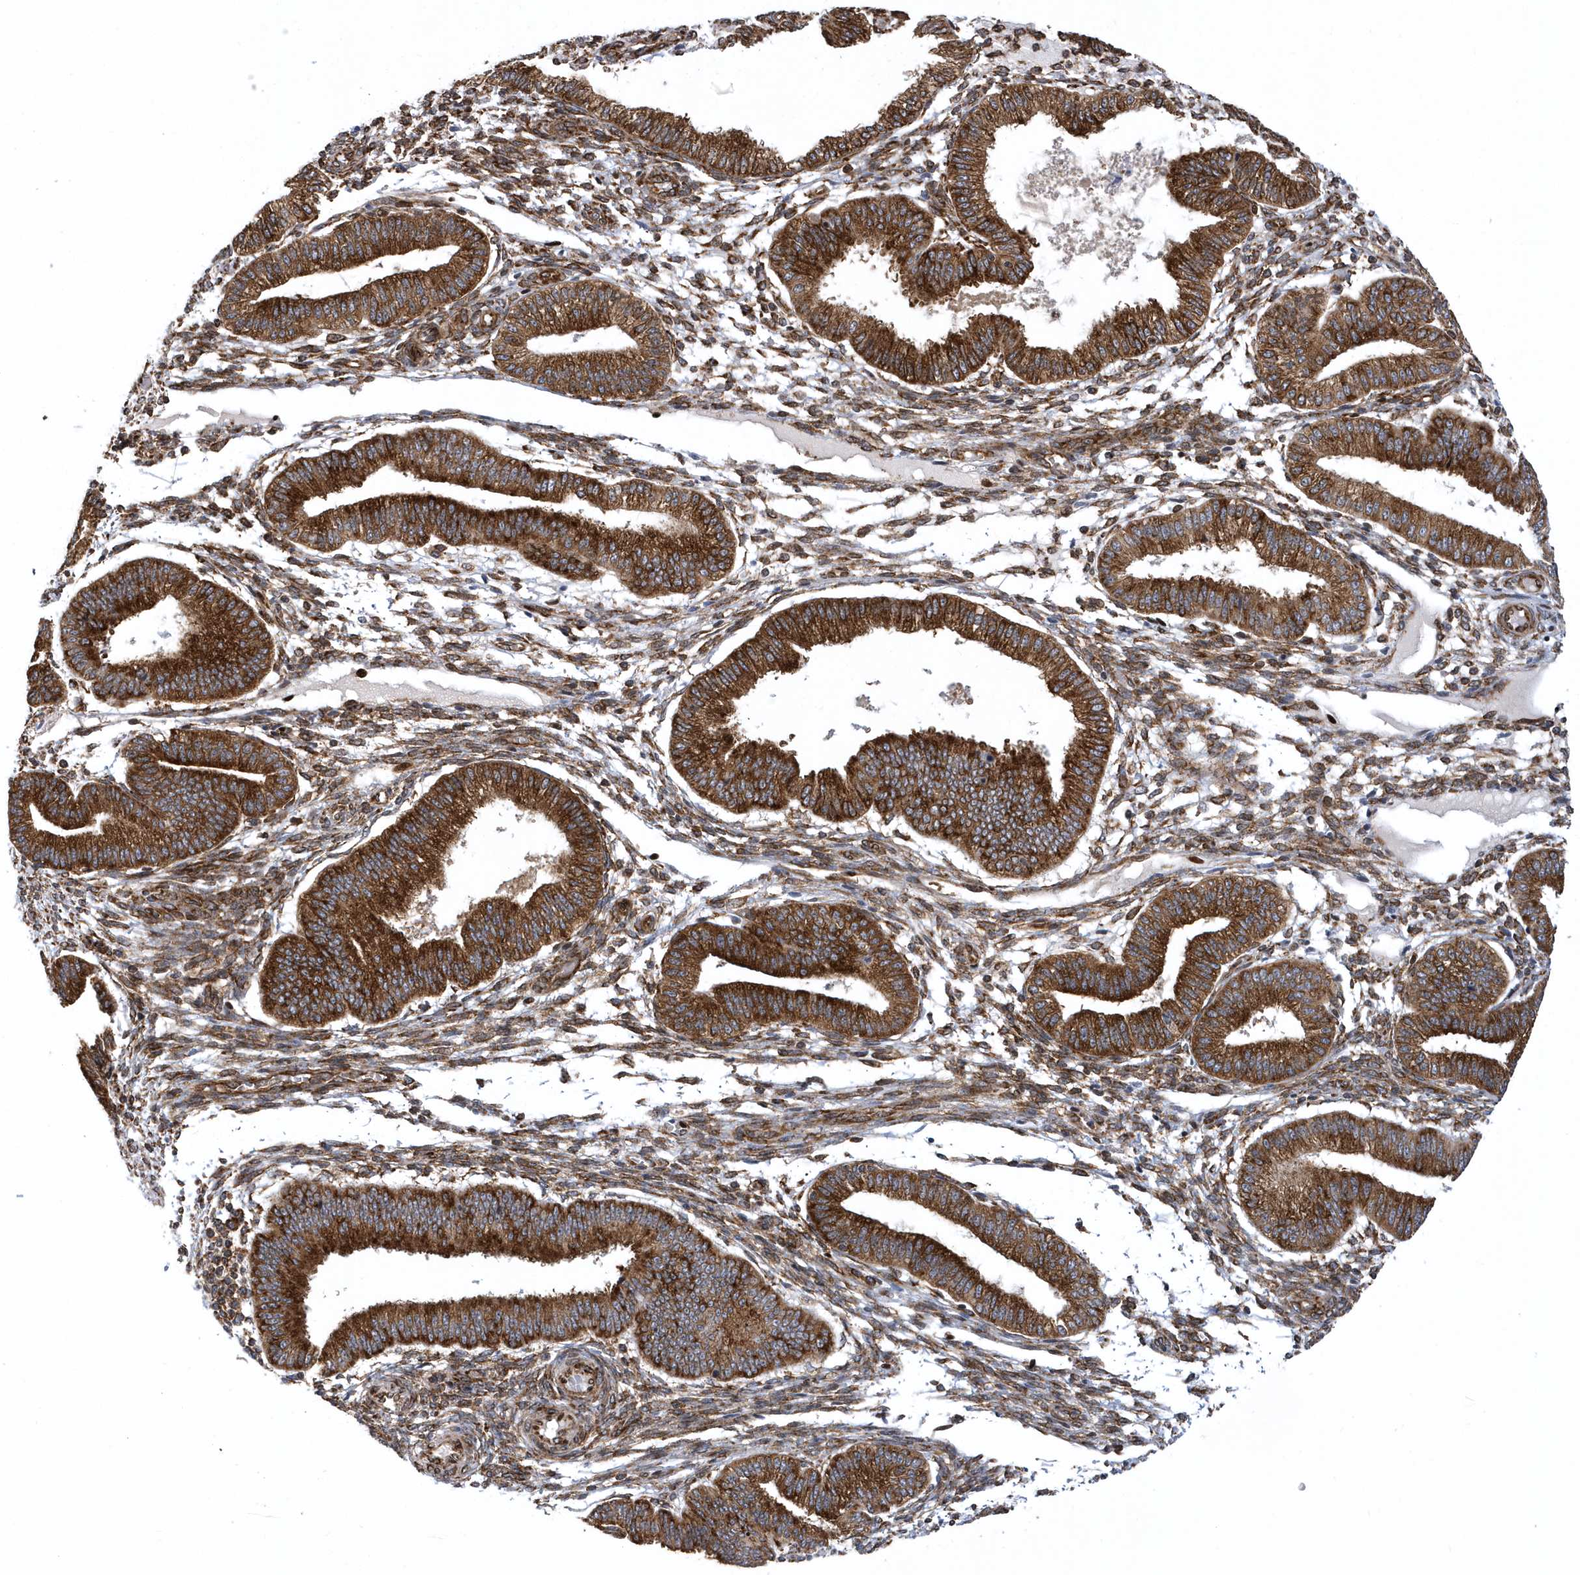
{"staining": {"intensity": "strong", "quantity": ">75%", "location": "cytoplasmic/membranous"}, "tissue": "endometrium", "cell_type": "Cells in endometrial stroma", "image_type": "normal", "snomed": [{"axis": "morphology", "description": "Normal tissue, NOS"}, {"axis": "topography", "description": "Endometrium"}], "caption": "A high amount of strong cytoplasmic/membranous expression is identified in about >75% of cells in endometrial stroma in unremarkable endometrium.", "gene": "PHF1", "patient": {"sex": "female", "age": 39}}